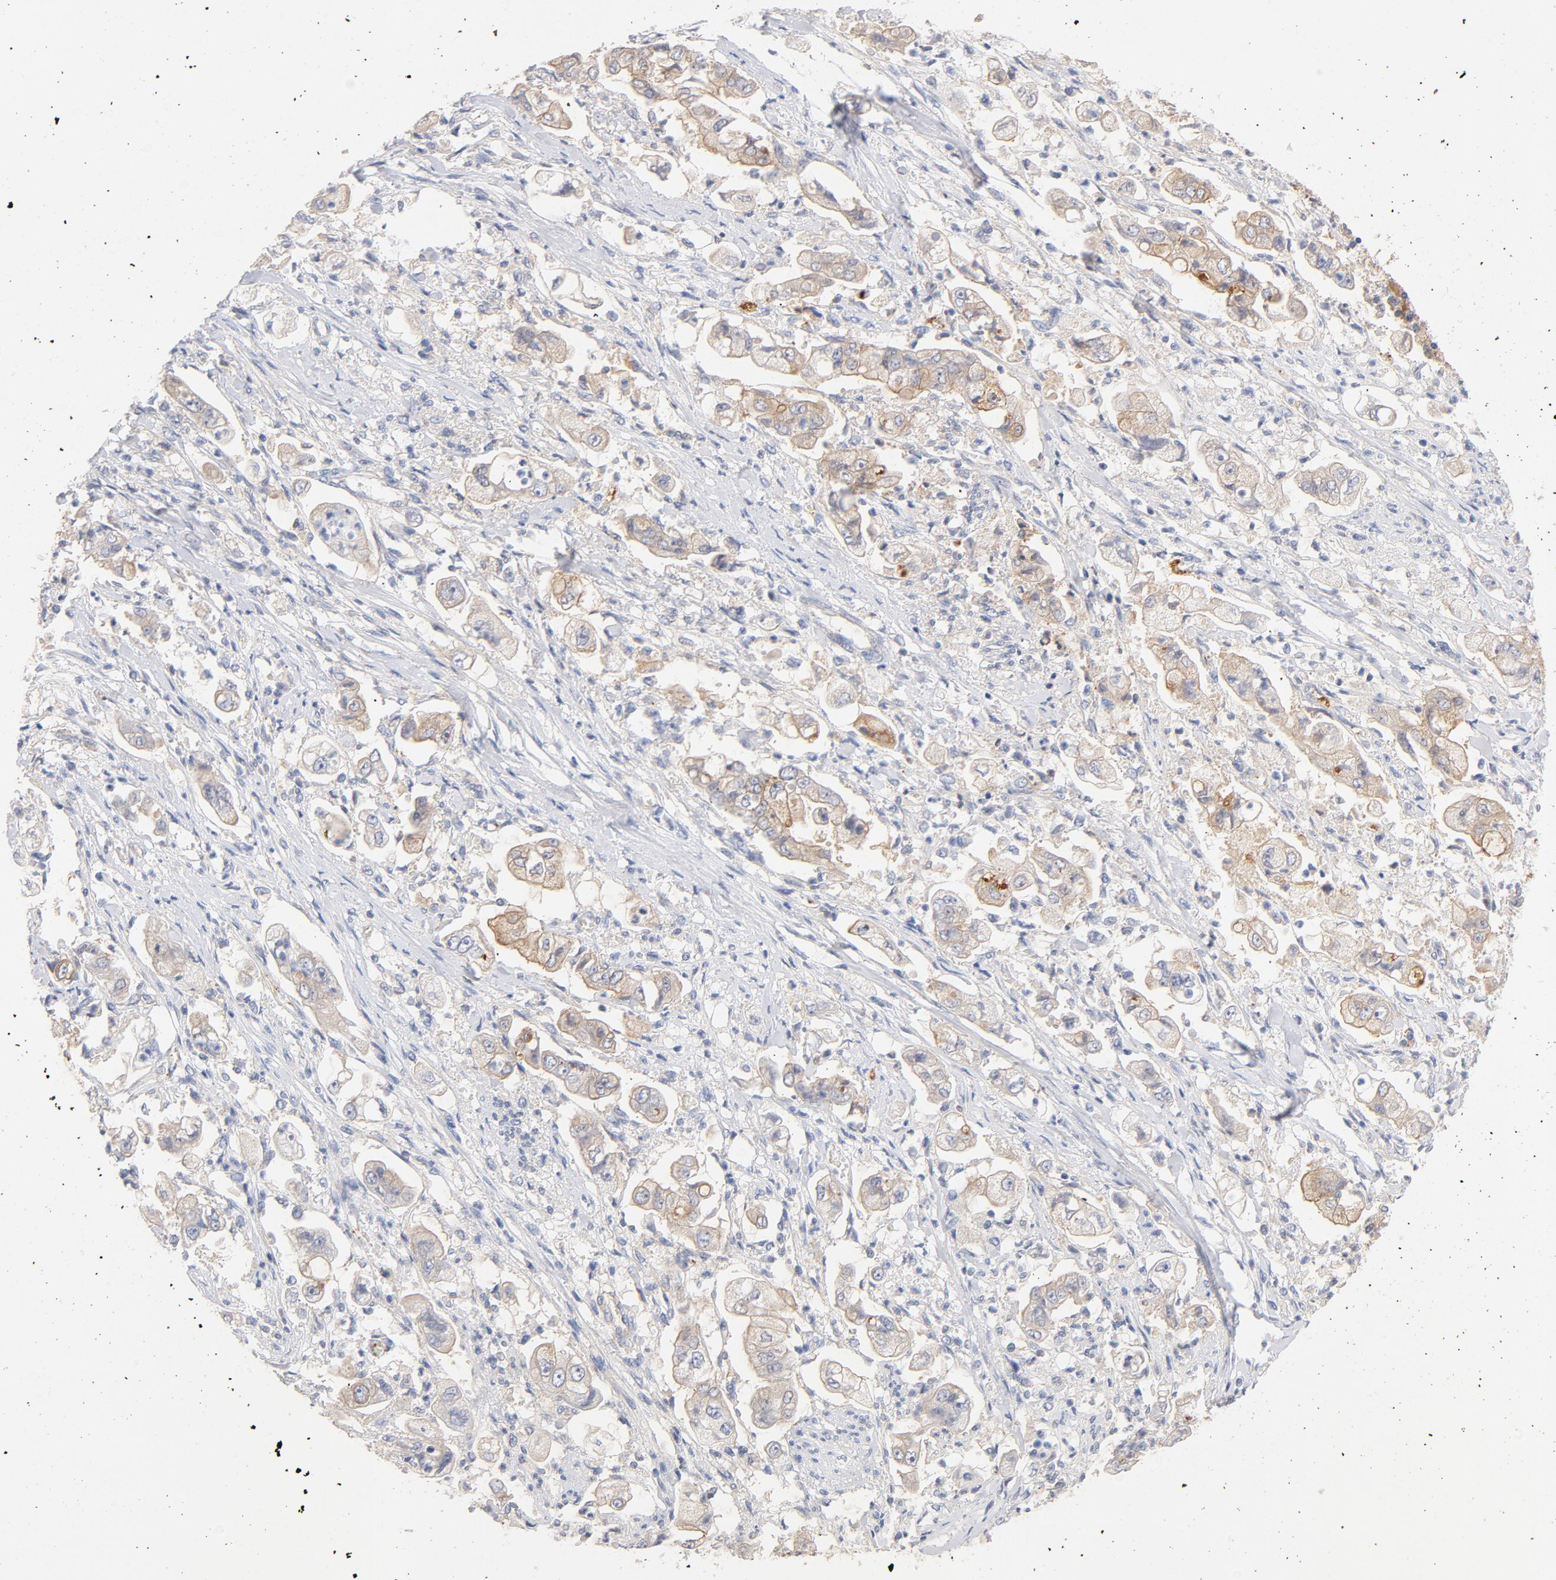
{"staining": {"intensity": "weak", "quantity": ">75%", "location": "cytoplasmic/membranous"}, "tissue": "stomach cancer", "cell_type": "Tumor cells", "image_type": "cancer", "snomed": [{"axis": "morphology", "description": "Adenocarcinoma, NOS"}, {"axis": "topography", "description": "Stomach"}], "caption": "Stomach cancer stained with DAB (3,3'-diaminobenzidine) immunohistochemistry demonstrates low levels of weak cytoplasmic/membranous positivity in about >75% of tumor cells.", "gene": "SRC", "patient": {"sex": "male", "age": 62}}